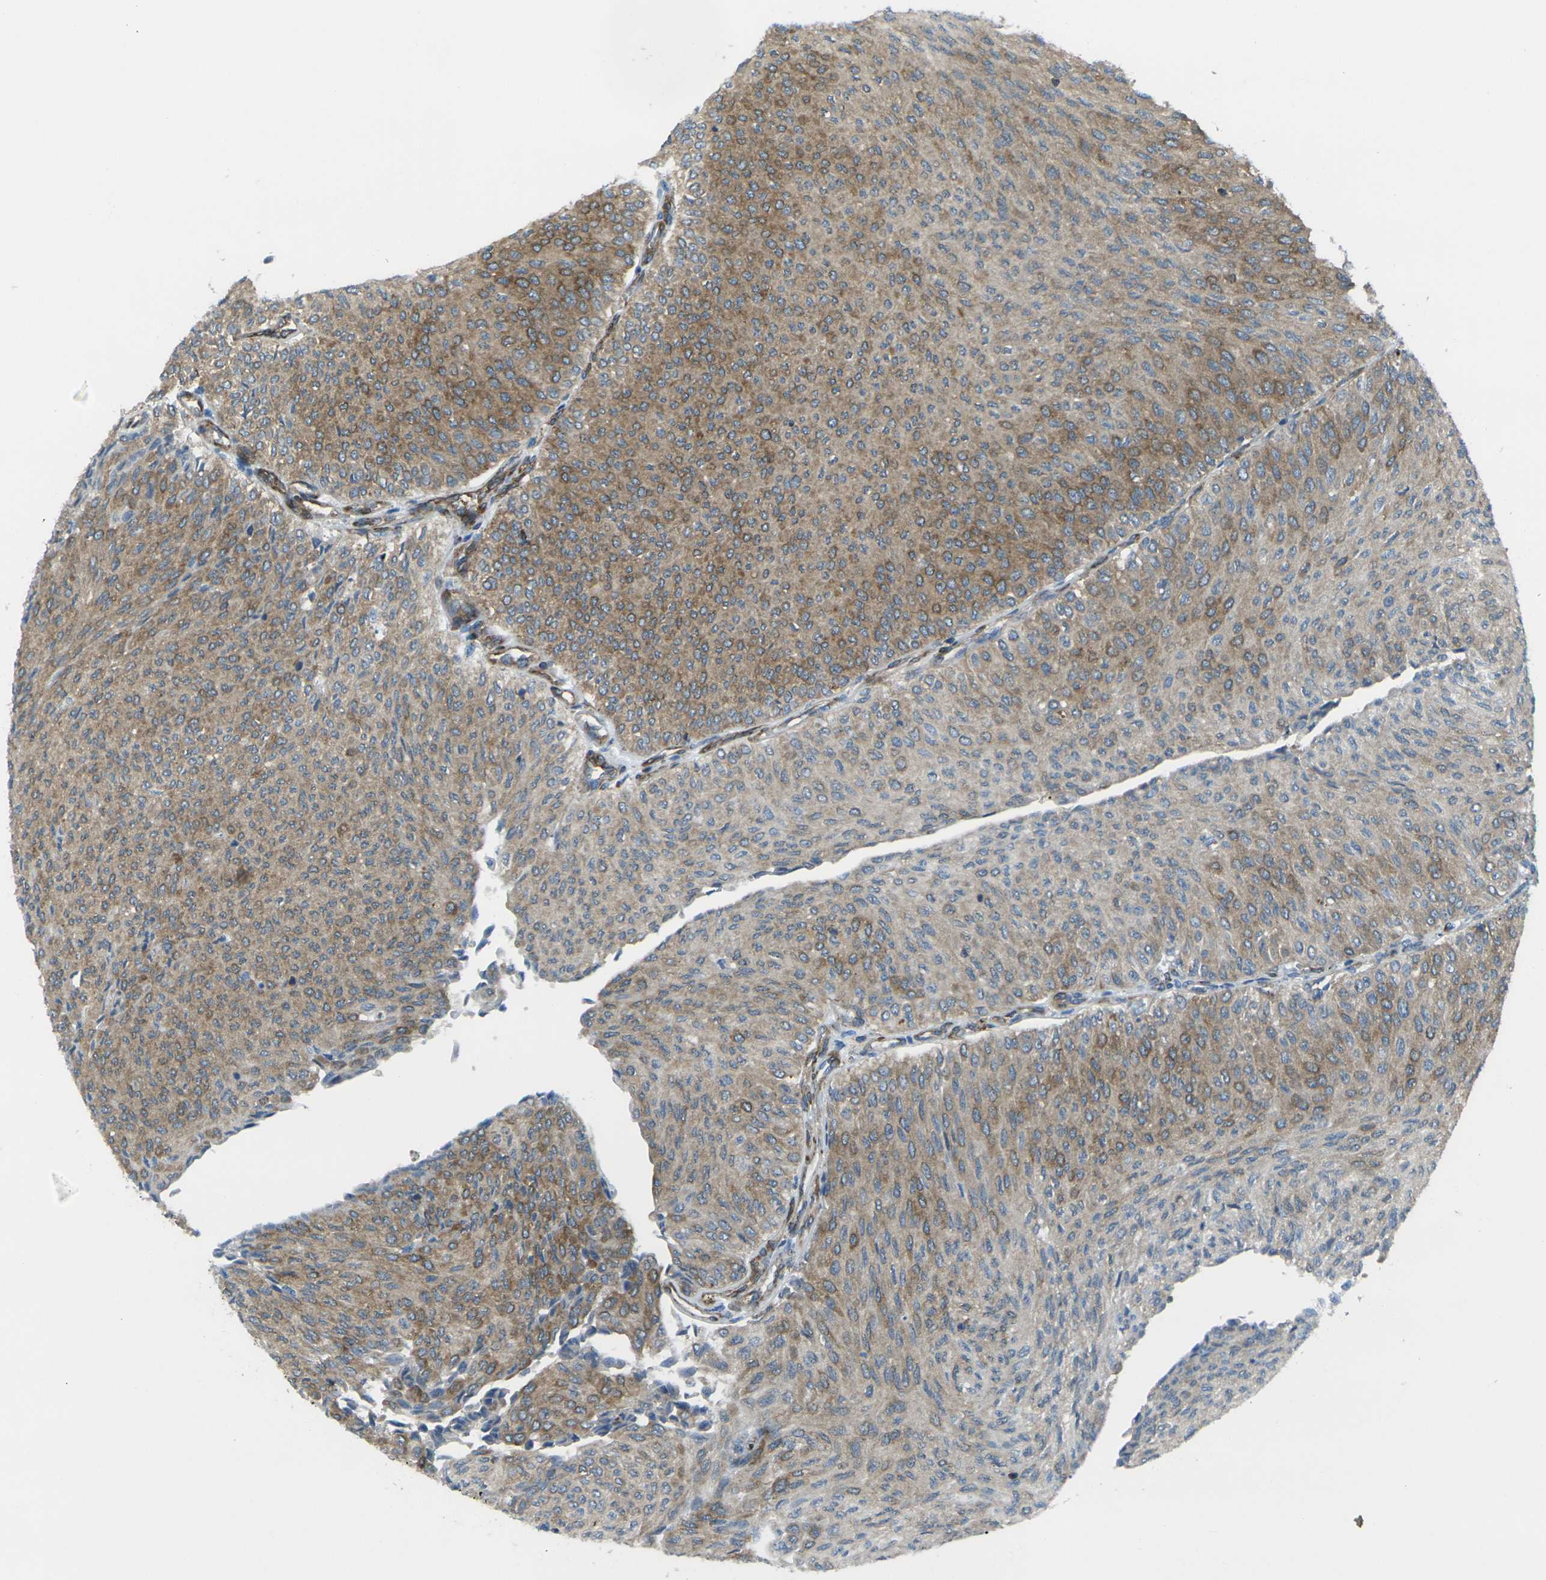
{"staining": {"intensity": "moderate", "quantity": "25%-75%", "location": "cytoplasmic/membranous"}, "tissue": "urothelial cancer", "cell_type": "Tumor cells", "image_type": "cancer", "snomed": [{"axis": "morphology", "description": "Urothelial carcinoma, Low grade"}, {"axis": "topography", "description": "Urinary bladder"}], "caption": "Immunohistochemical staining of urothelial carcinoma (low-grade) displays moderate cytoplasmic/membranous protein staining in approximately 25%-75% of tumor cells.", "gene": "CELSR2", "patient": {"sex": "male", "age": 78}}